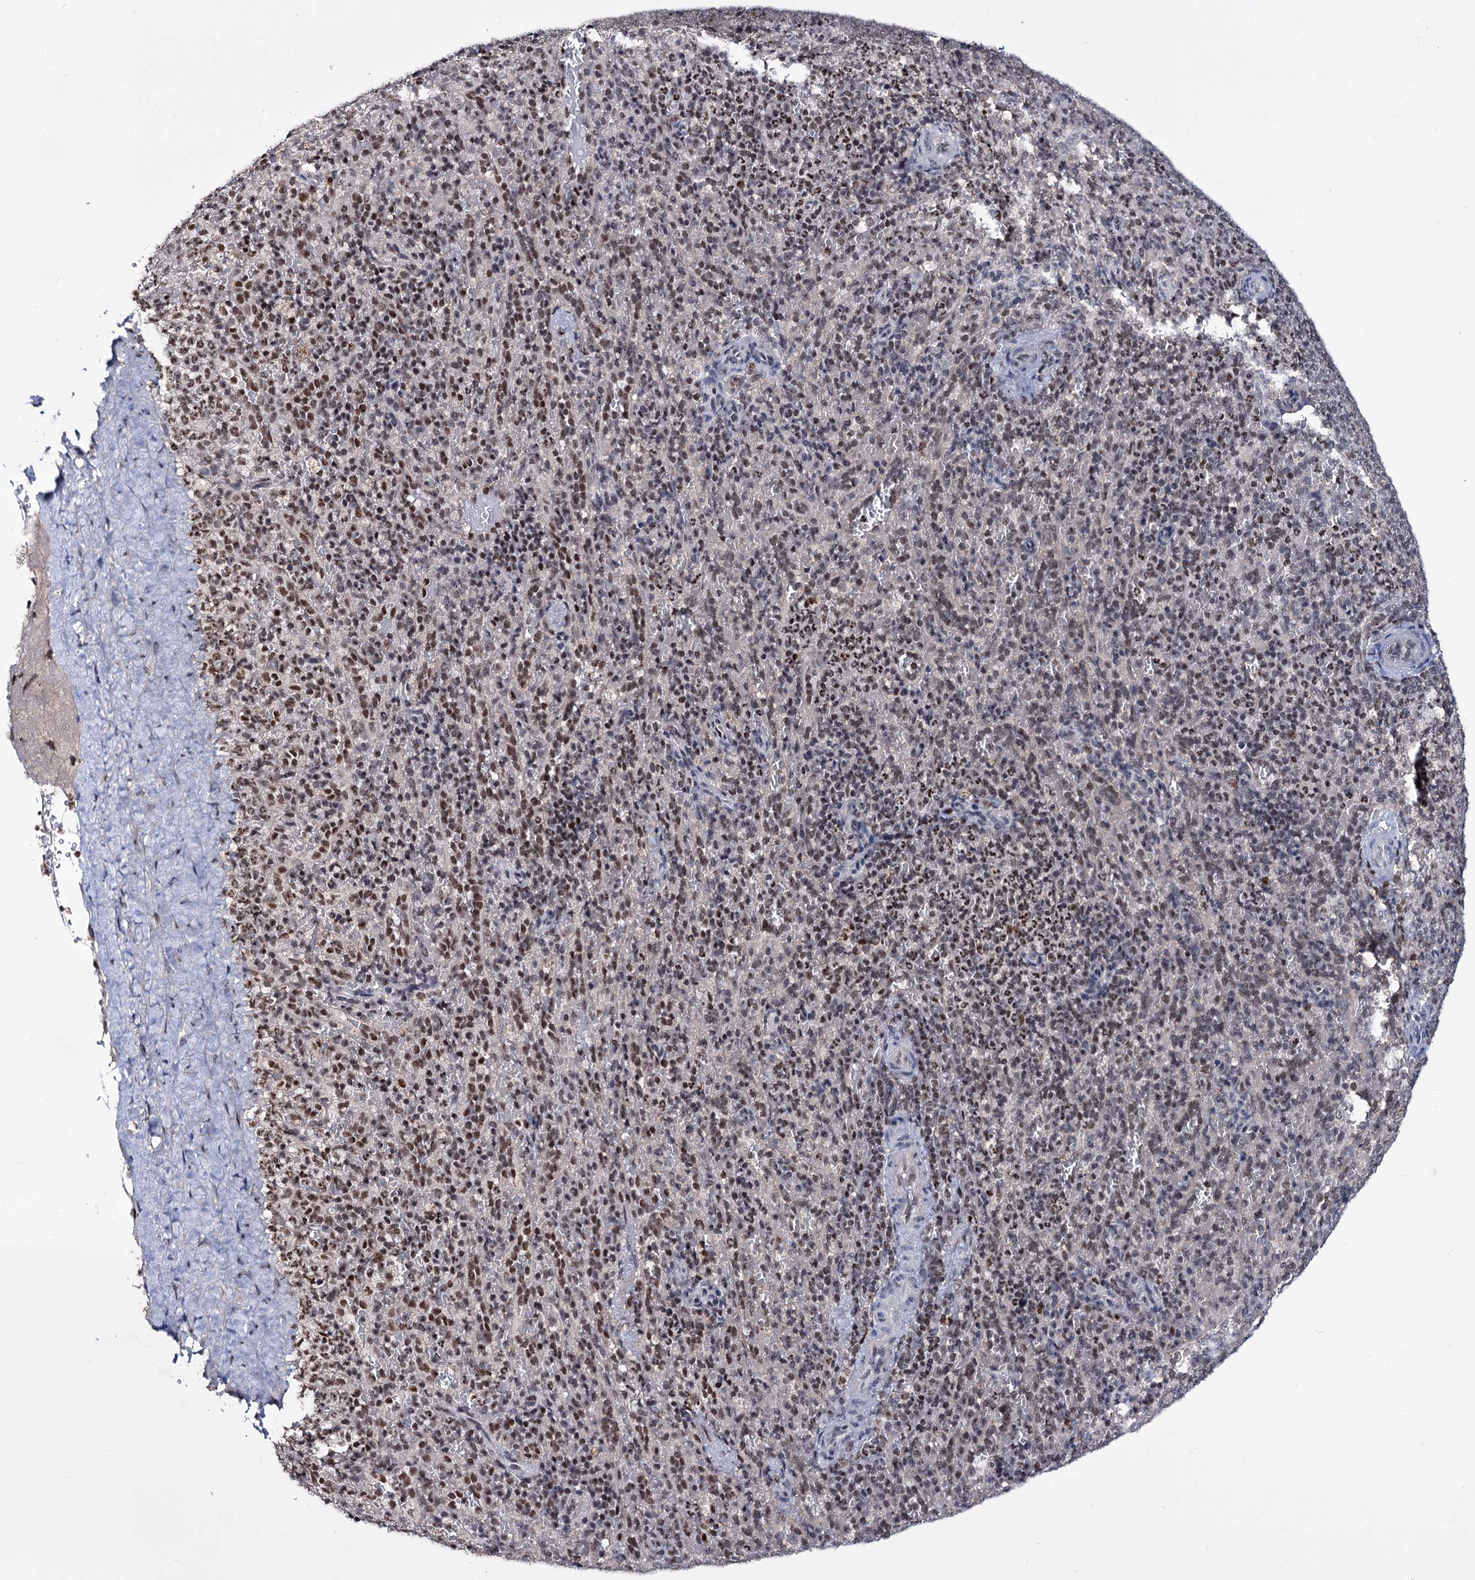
{"staining": {"intensity": "moderate", "quantity": "25%-75%", "location": "nuclear"}, "tissue": "spleen", "cell_type": "Cells in red pulp", "image_type": "normal", "snomed": [{"axis": "morphology", "description": "Normal tissue, NOS"}, {"axis": "topography", "description": "Spleen"}], "caption": "Immunohistochemistry micrograph of unremarkable human spleen stained for a protein (brown), which reveals medium levels of moderate nuclear positivity in approximately 25%-75% of cells in red pulp.", "gene": "SMCHD1", "patient": {"sex": "female", "age": 21}}